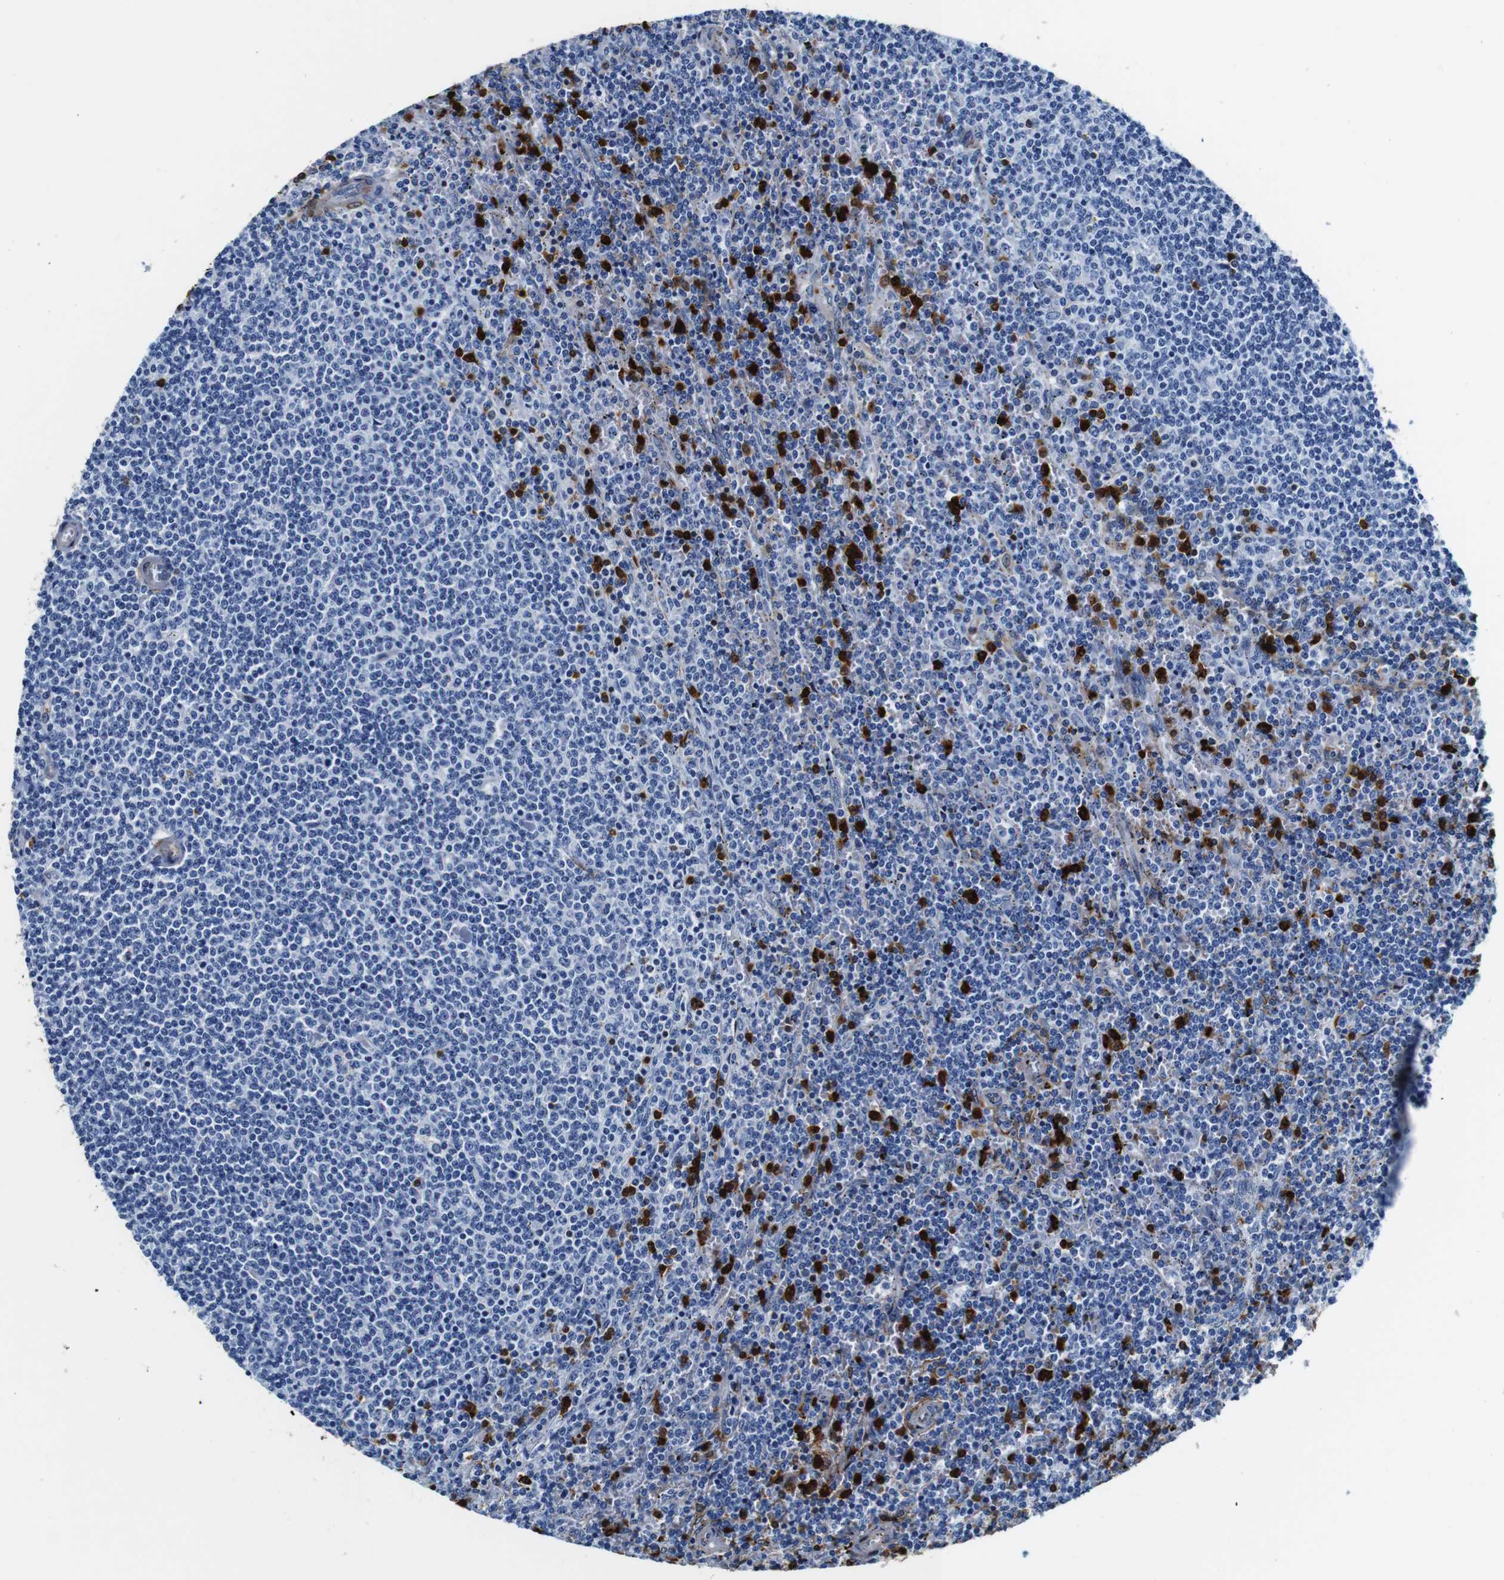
{"staining": {"intensity": "negative", "quantity": "none", "location": "none"}, "tissue": "lymphoma", "cell_type": "Tumor cells", "image_type": "cancer", "snomed": [{"axis": "morphology", "description": "Malignant lymphoma, non-Hodgkin's type, Low grade"}, {"axis": "topography", "description": "Spleen"}], "caption": "An image of malignant lymphoma, non-Hodgkin's type (low-grade) stained for a protein displays no brown staining in tumor cells. (DAB (3,3'-diaminobenzidine) IHC, high magnification).", "gene": "ANXA1", "patient": {"sex": "female", "age": 50}}